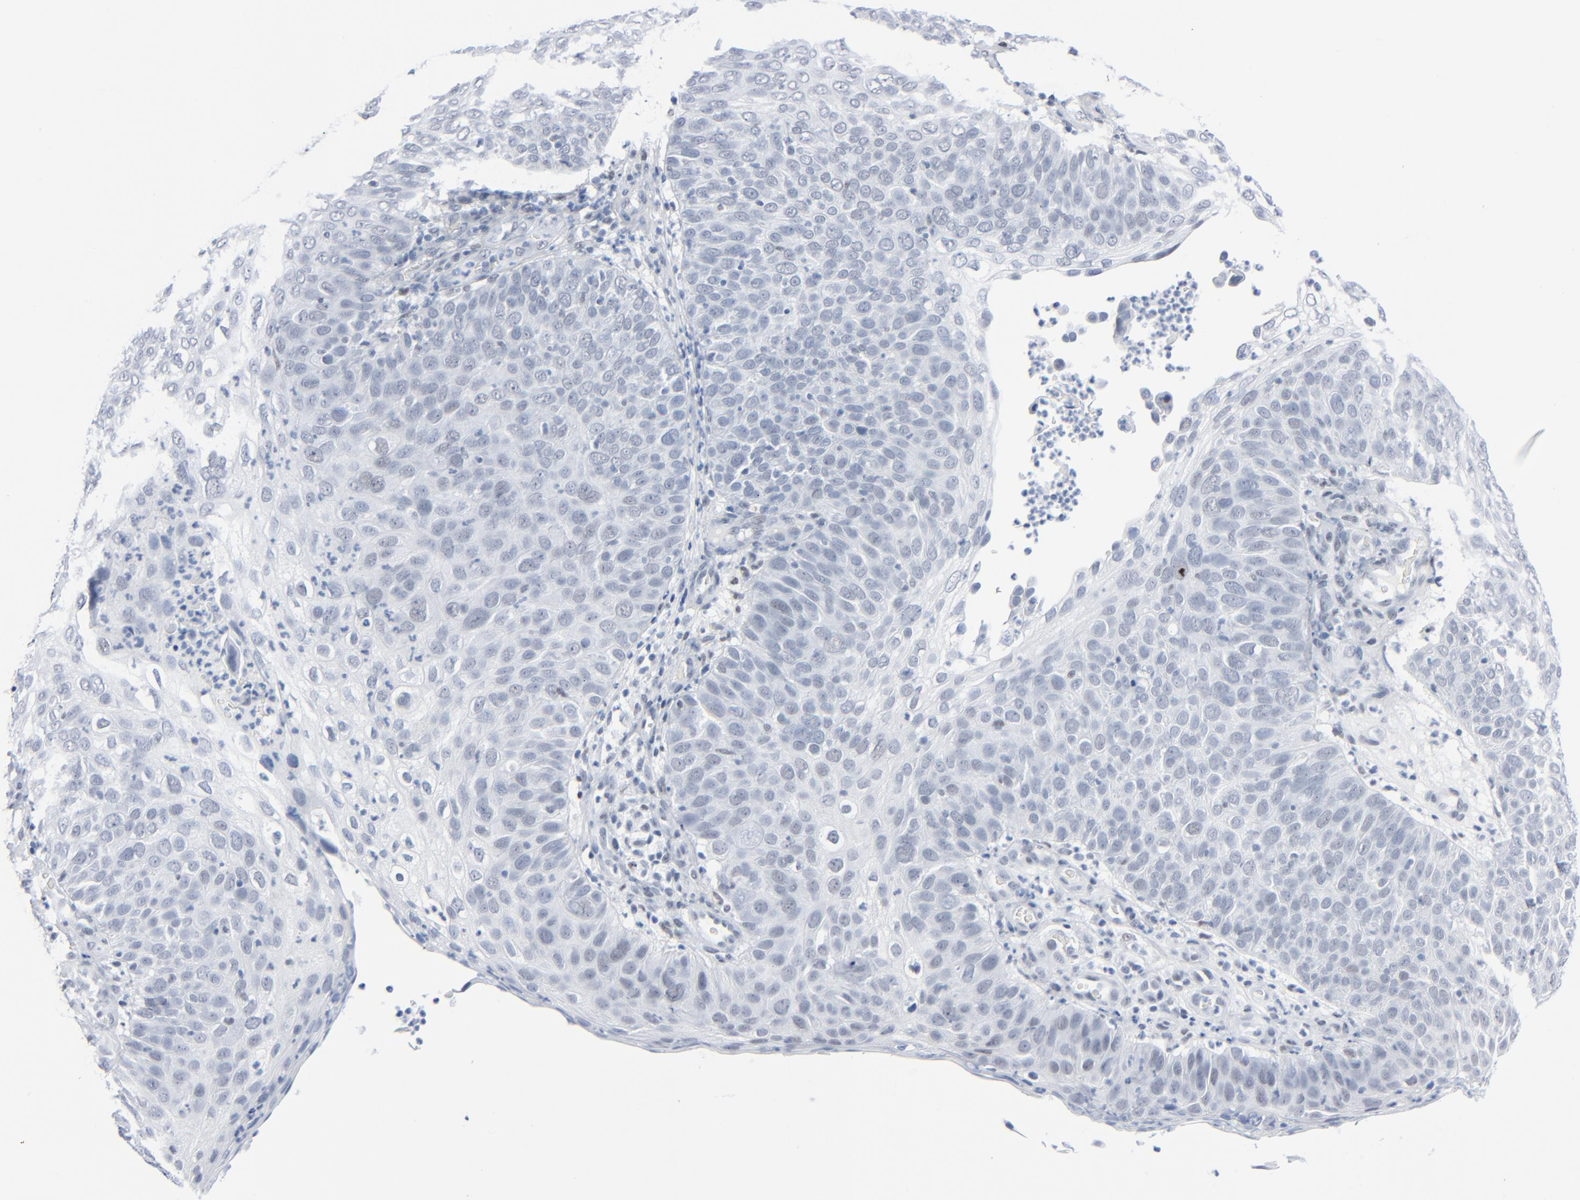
{"staining": {"intensity": "negative", "quantity": "none", "location": "none"}, "tissue": "skin cancer", "cell_type": "Tumor cells", "image_type": "cancer", "snomed": [{"axis": "morphology", "description": "Squamous cell carcinoma, NOS"}, {"axis": "topography", "description": "Skin"}], "caption": "Squamous cell carcinoma (skin) was stained to show a protein in brown. There is no significant staining in tumor cells.", "gene": "SIRT1", "patient": {"sex": "male", "age": 87}}